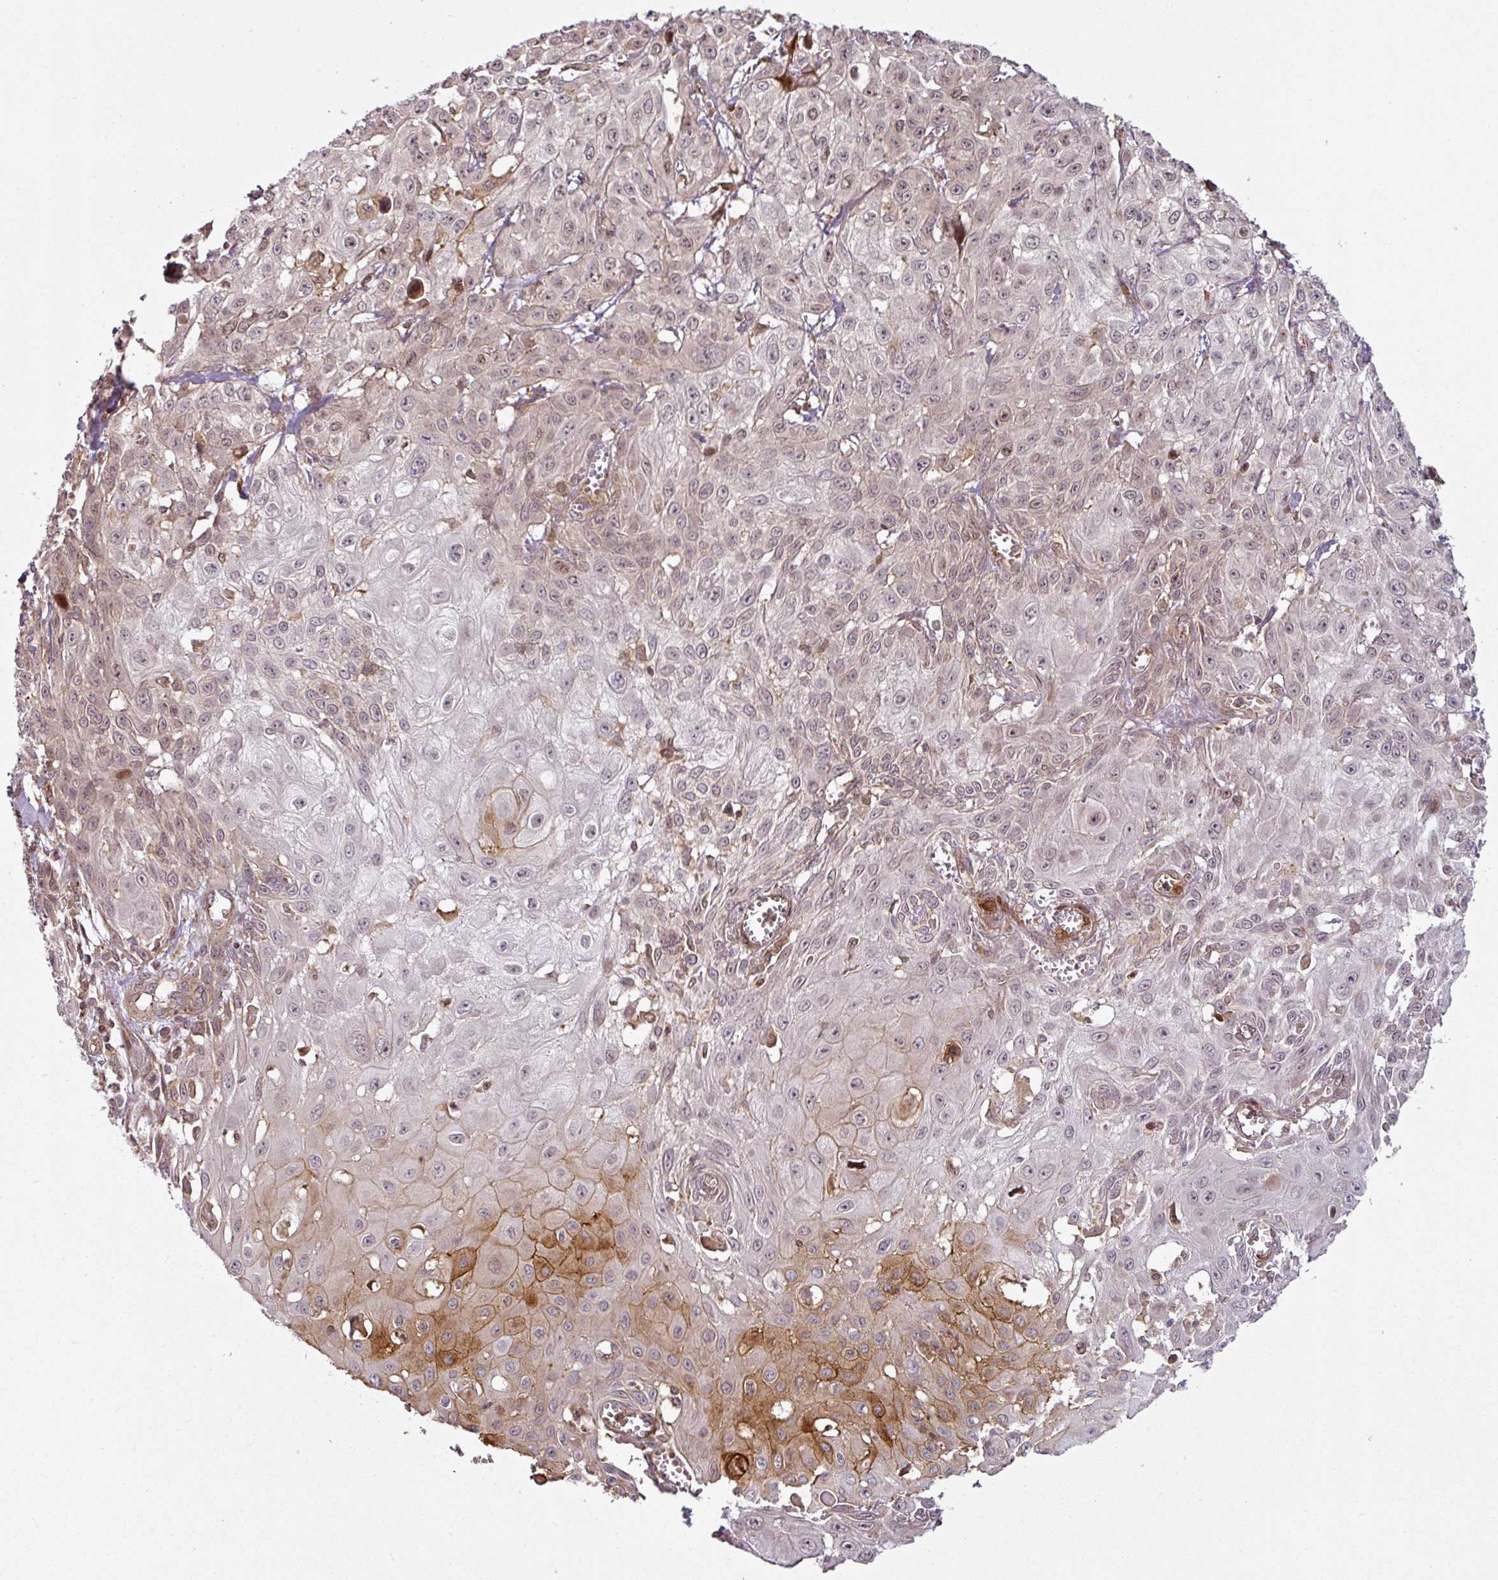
{"staining": {"intensity": "moderate", "quantity": "<25%", "location": "cytoplasmic/membranous"}, "tissue": "skin cancer", "cell_type": "Tumor cells", "image_type": "cancer", "snomed": [{"axis": "morphology", "description": "Squamous cell carcinoma, NOS"}, {"axis": "topography", "description": "Skin"}, {"axis": "topography", "description": "Vulva"}], "caption": "Skin squamous cell carcinoma was stained to show a protein in brown. There is low levels of moderate cytoplasmic/membranous staining in approximately <25% of tumor cells.", "gene": "ATAT1", "patient": {"sex": "female", "age": 71}}